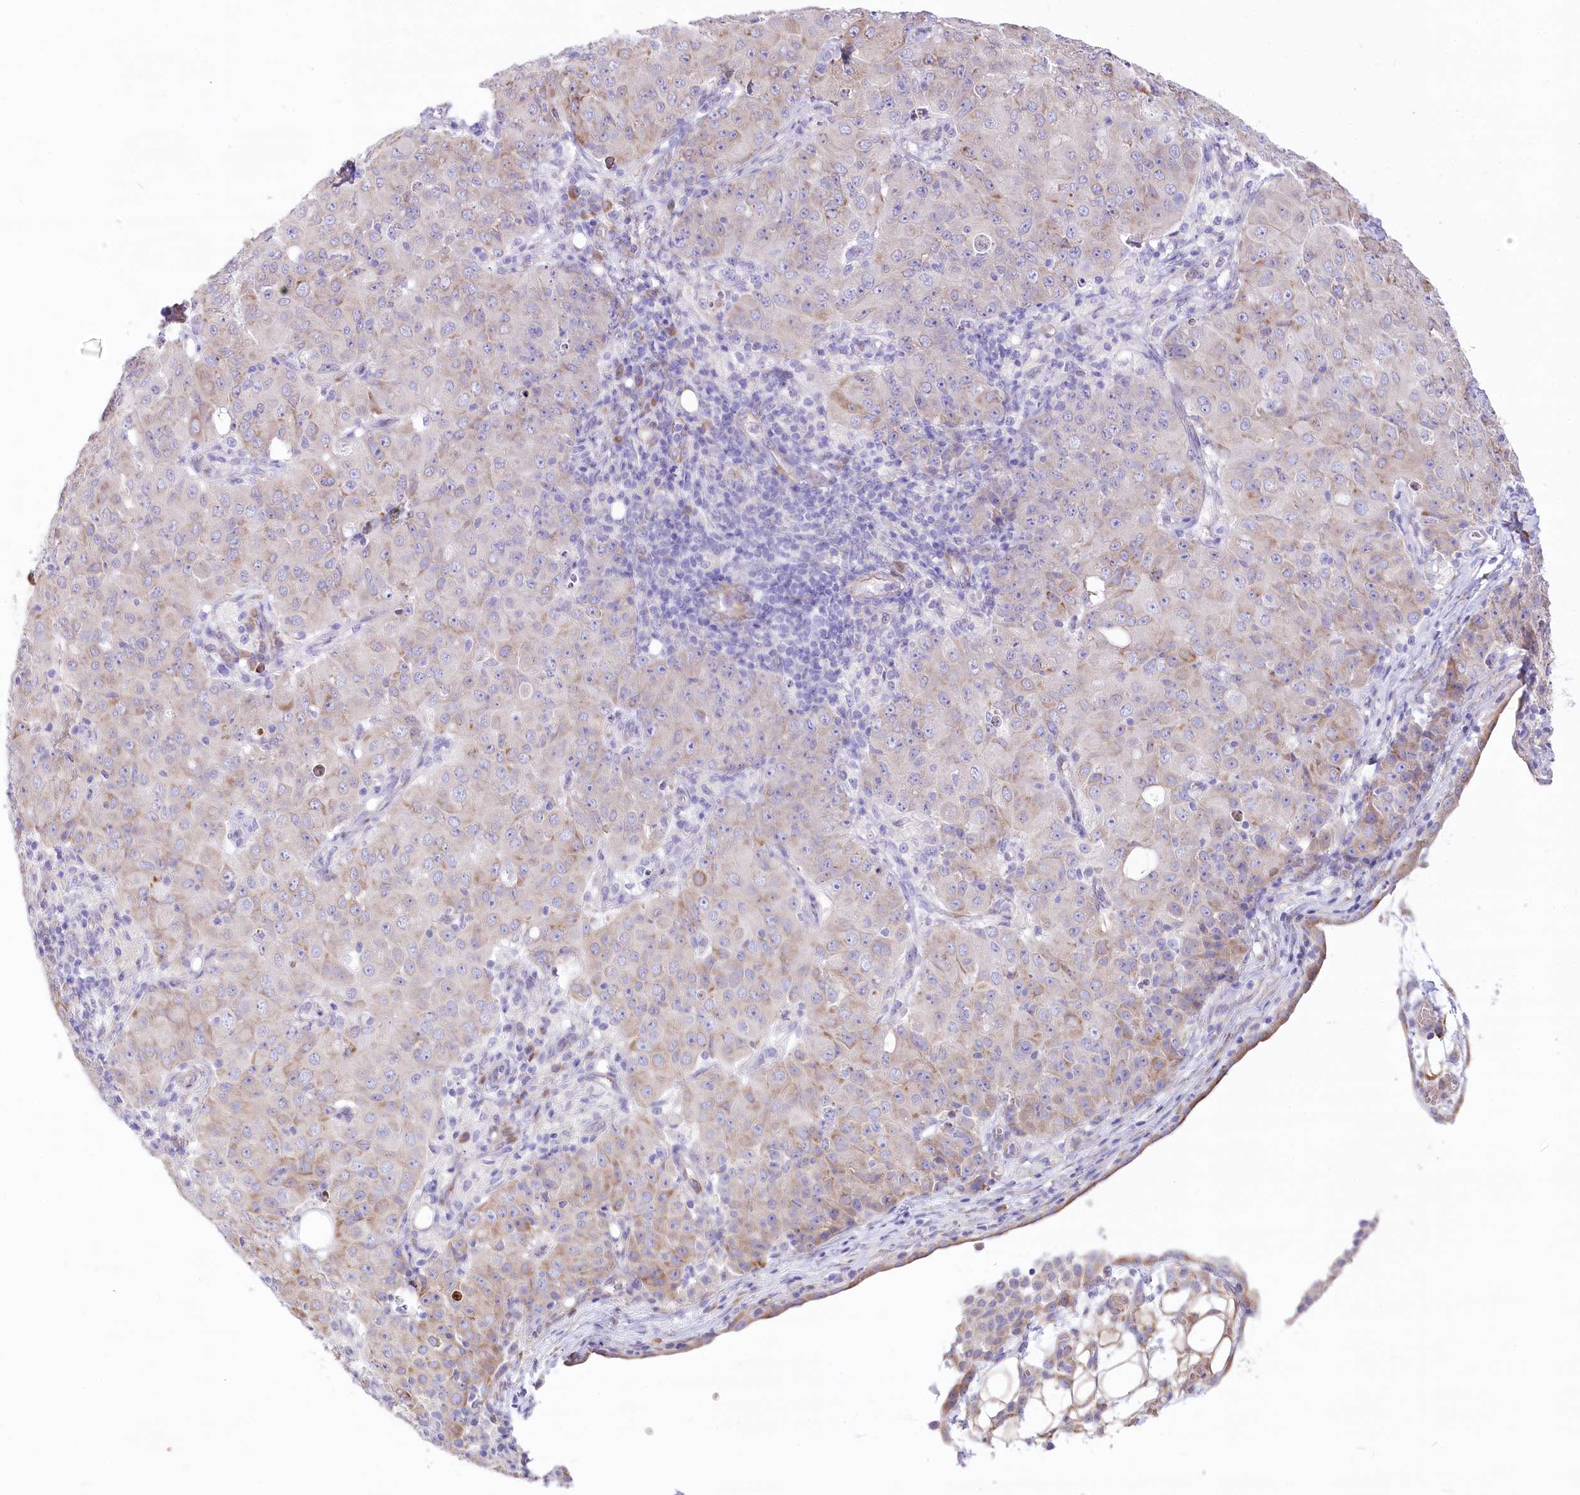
{"staining": {"intensity": "weak", "quantity": "25%-75%", "location": "cytoplasmic/membranous"}, "tissue": "ovarian cancer", "cell_type": "Tumor cells", "image_type": "cancer", "snomed": [{"axis": "morphology", "description": "Carcinoma, endometroid"}, {"axis": "topography", "description": "Ovary"}], "caption": "Immunohistochemical staining of ovarian cancer displays weak cytoplasmic/membranous protein positivity in approximately 25%-75% of tumor cells. (Brightfield microscopy of DAB IHC at high magnification).", "gene": "STT3B", "patient": {"sex": "female", "age": 42}}